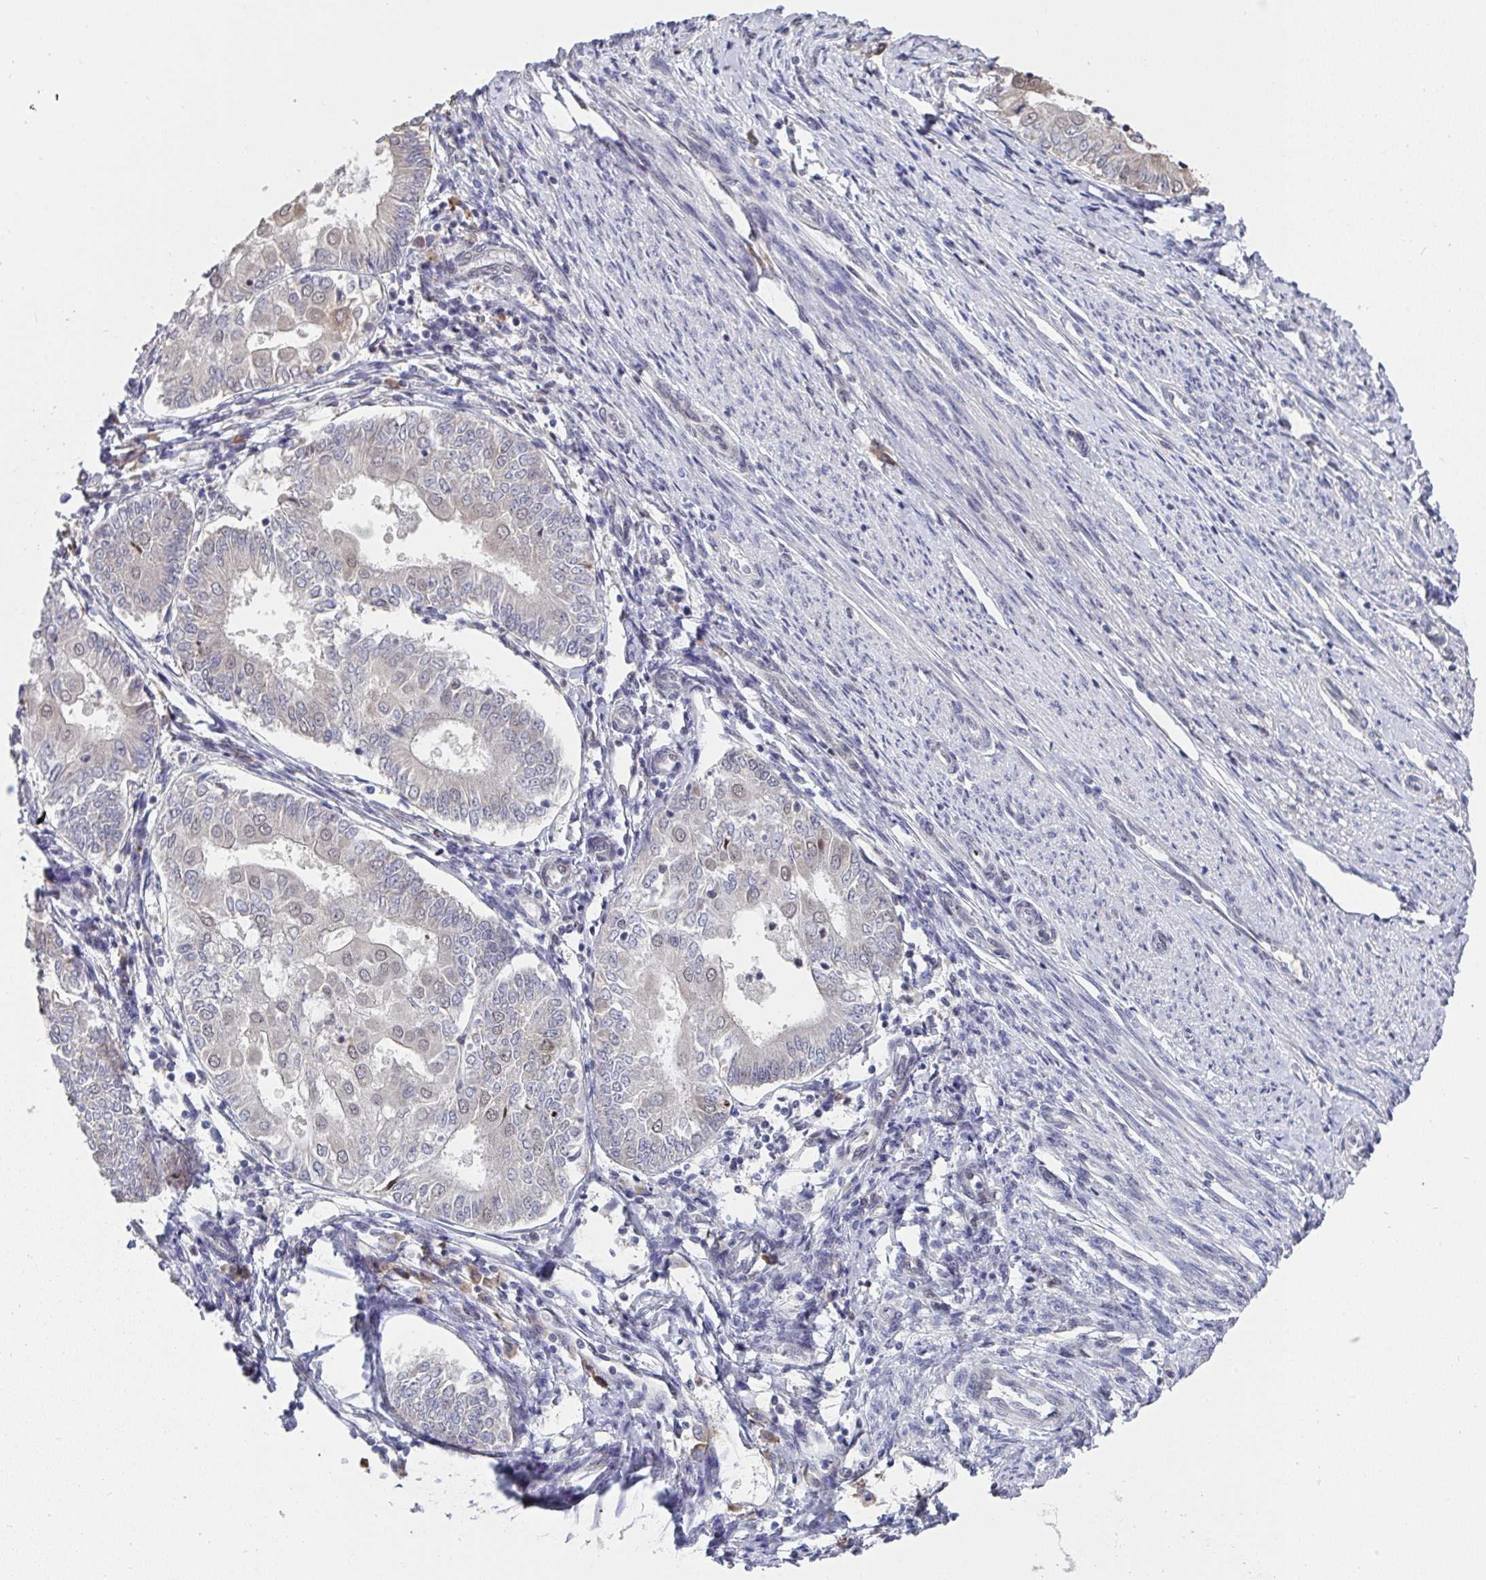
{"staining": {"intensity": "weak", "quantity": "<25%", "location": "nuclear"}, "tissue": "endometrial cancer", "cell_type": "Tumor cells", "image_type": "cancer", "snomed": [{"axis": "morphology", "description": "Adenocarcinoma, NOS"}, {"axis": "topography", "description": "Endometrium"}], "caption": "Micrograph shows no significant protein expression in tumor cells of endometrial adenocarcinoma.", "gene": "JMJD1C", "patient": {"sex": "female", "age": 68}}